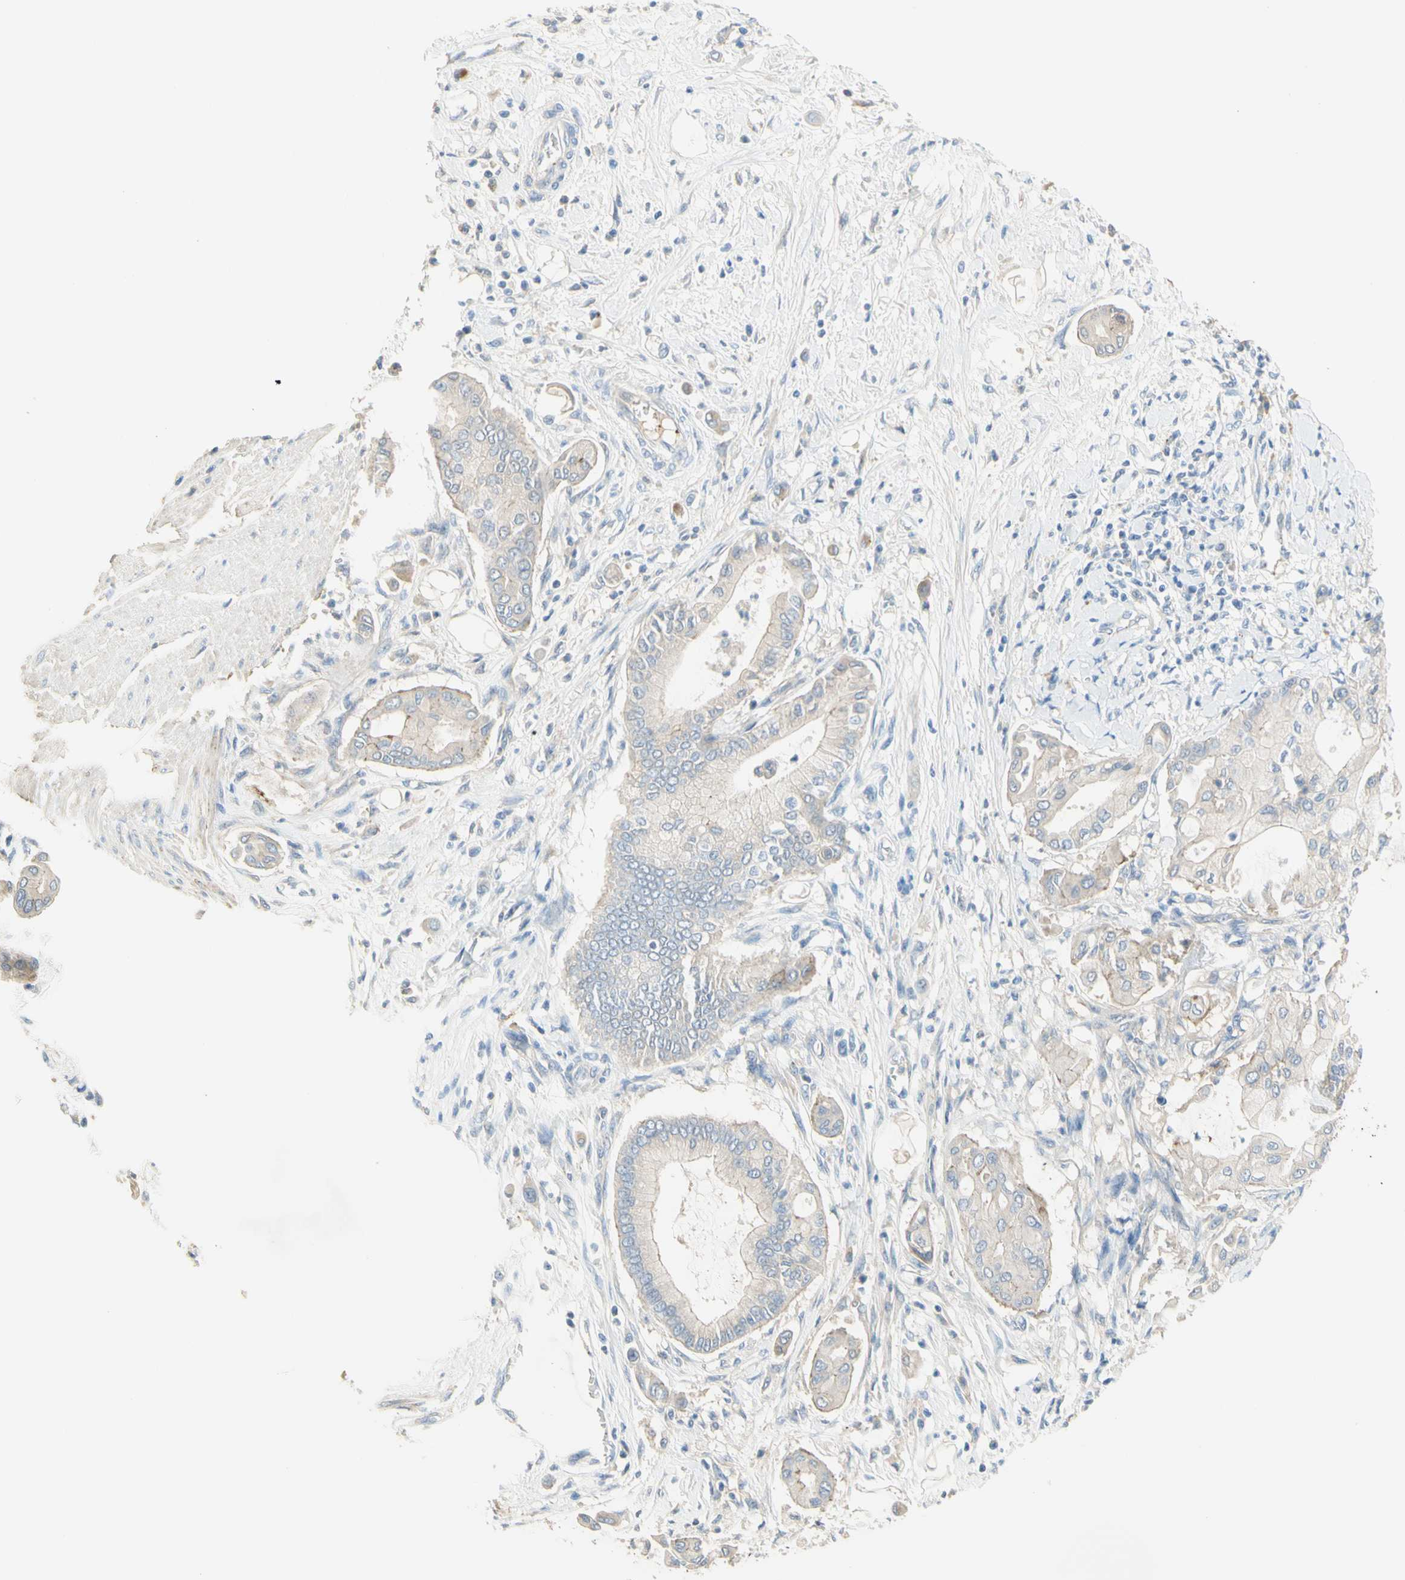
{"staining": {"intensity": "weak", "quantity": "25%-75%", "location": "cytoplasmic/membranous"}, "tissue": "pancreatic cancer", "cell_type": "Tumor cells", "image_type": "cancer", "snomed": [{"axis": "morphology", "description": "Adenocarcinoma, NOS"}, {"axis": "morphology", "description": "Adenocarcinoma, metastatic, NOS"}, {"axis": "topography", "description": "Lymph node"}, {"axis": "topography", "description": "Pancreas"}, {"axis": "topography", "description": "Duodenum"}], "caption": "IHC (DAB (3,3'-diaminobenzidine)) staining of human pancreatic cancer (metastatic adenocarcinoma) displays weak cytoplasmic/membranous protein staining in approximately 25%-75% of tumor cells. Using DAB (3,3'-diaminobenzidine) (brown) and hematoxylin (blue) stains, captured at high magnification using brightfield microscopy.", "gene": "NECTIN4", "patient": {"sex": "female", "age": 64}}